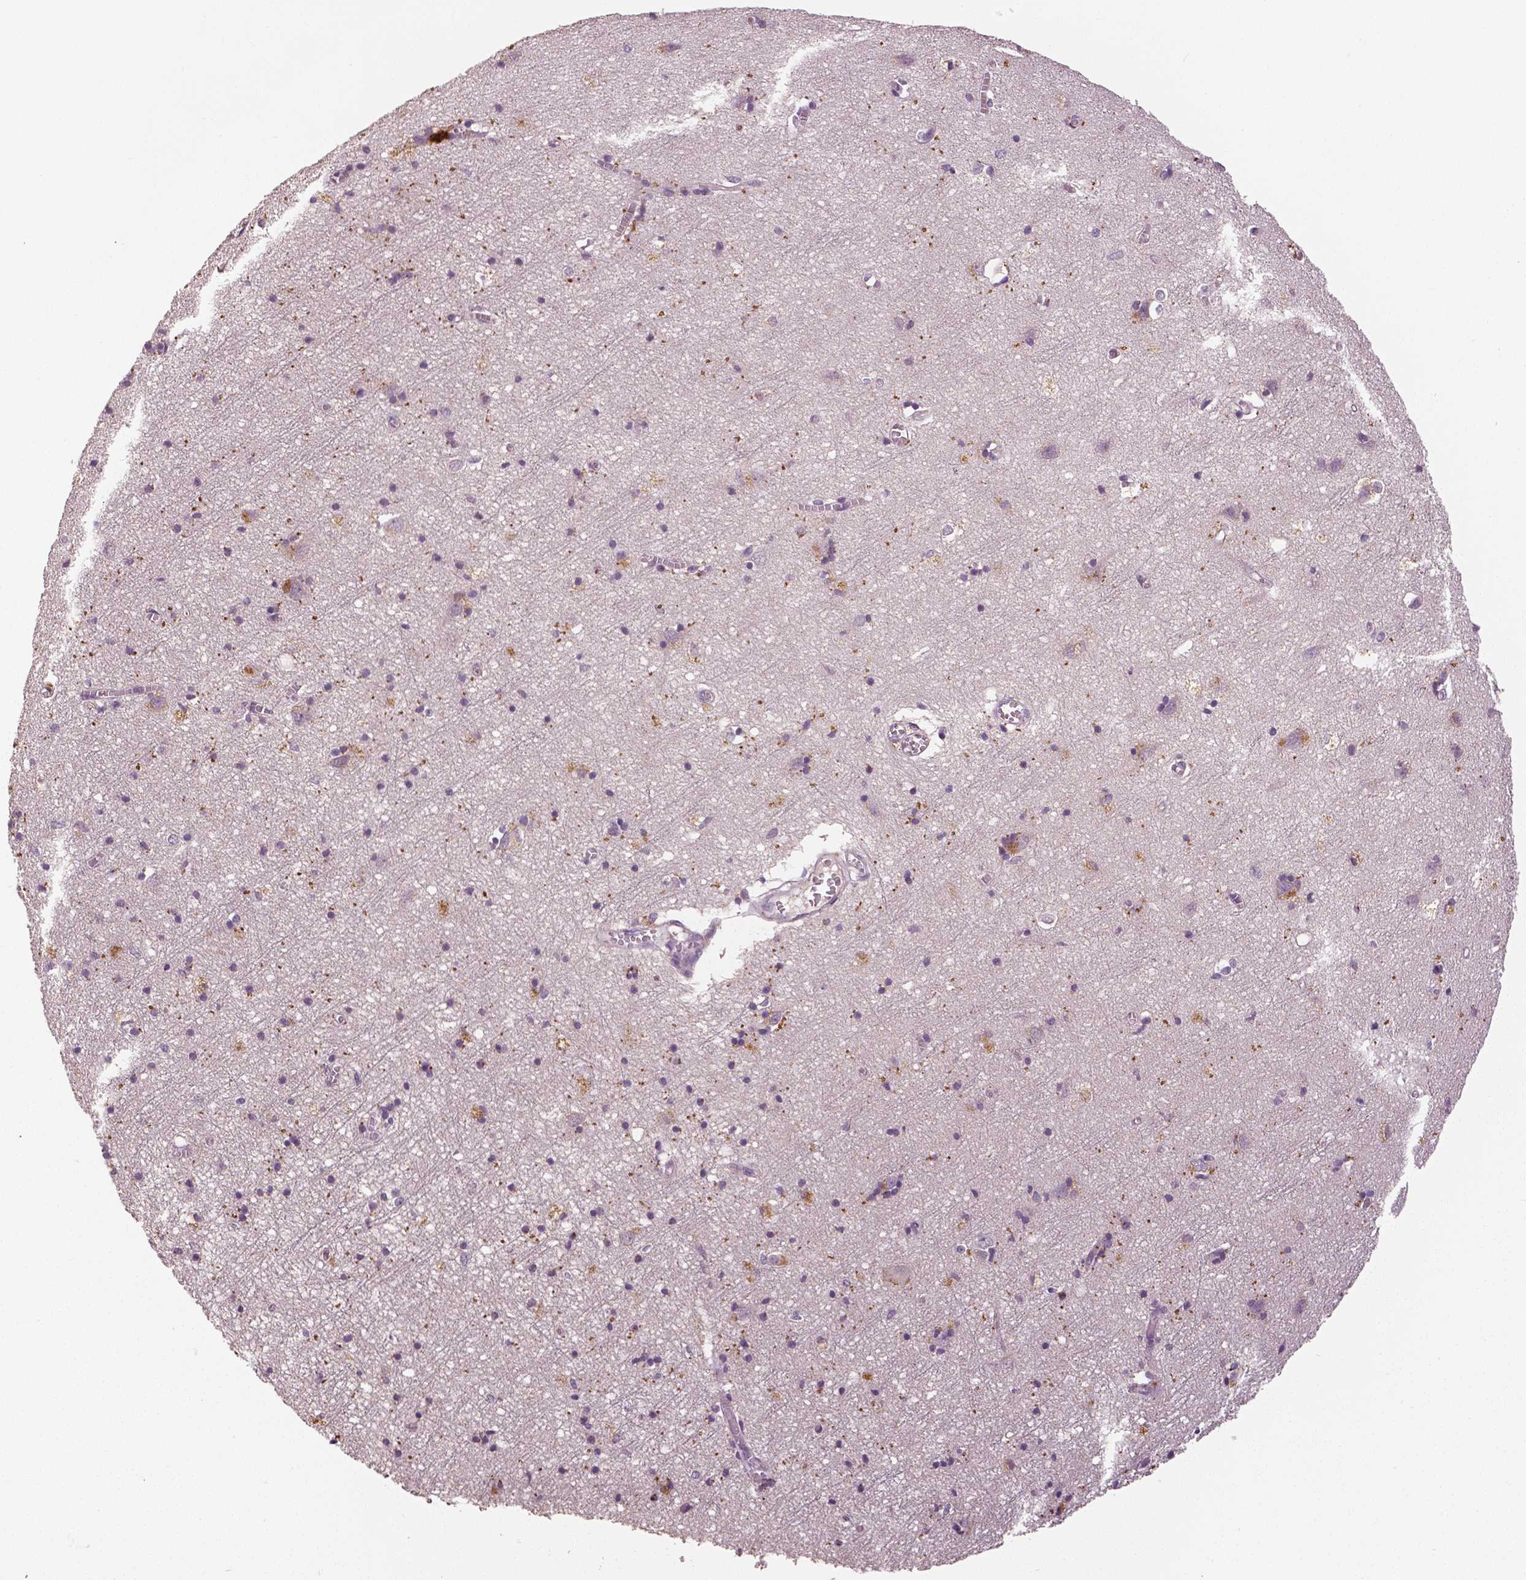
{"staining": {"intensity": "negative", "quantity": "none", "location": "none"}, "tissue": "cerebral cortex", "cell_type": "Endothelial cells", "image_type": "normal", "snomed": [{"axis": "morphology", "description": "Normal tissue, NOS"}, {"axis": "topography", "description": "Cerebral cortex"}], "caption": "Endothelial cells are negative for brown protein staining in normal cerebral cortex. The staining was performed using DAB (3,3'-diaminobenzidine) to visualize the protein expression in brown, while the nuclei were stained in blue with hematoxylin (Magnification: 20x).", "gene": "MKI67", "patient": {"sex": "male", "age": 70}}